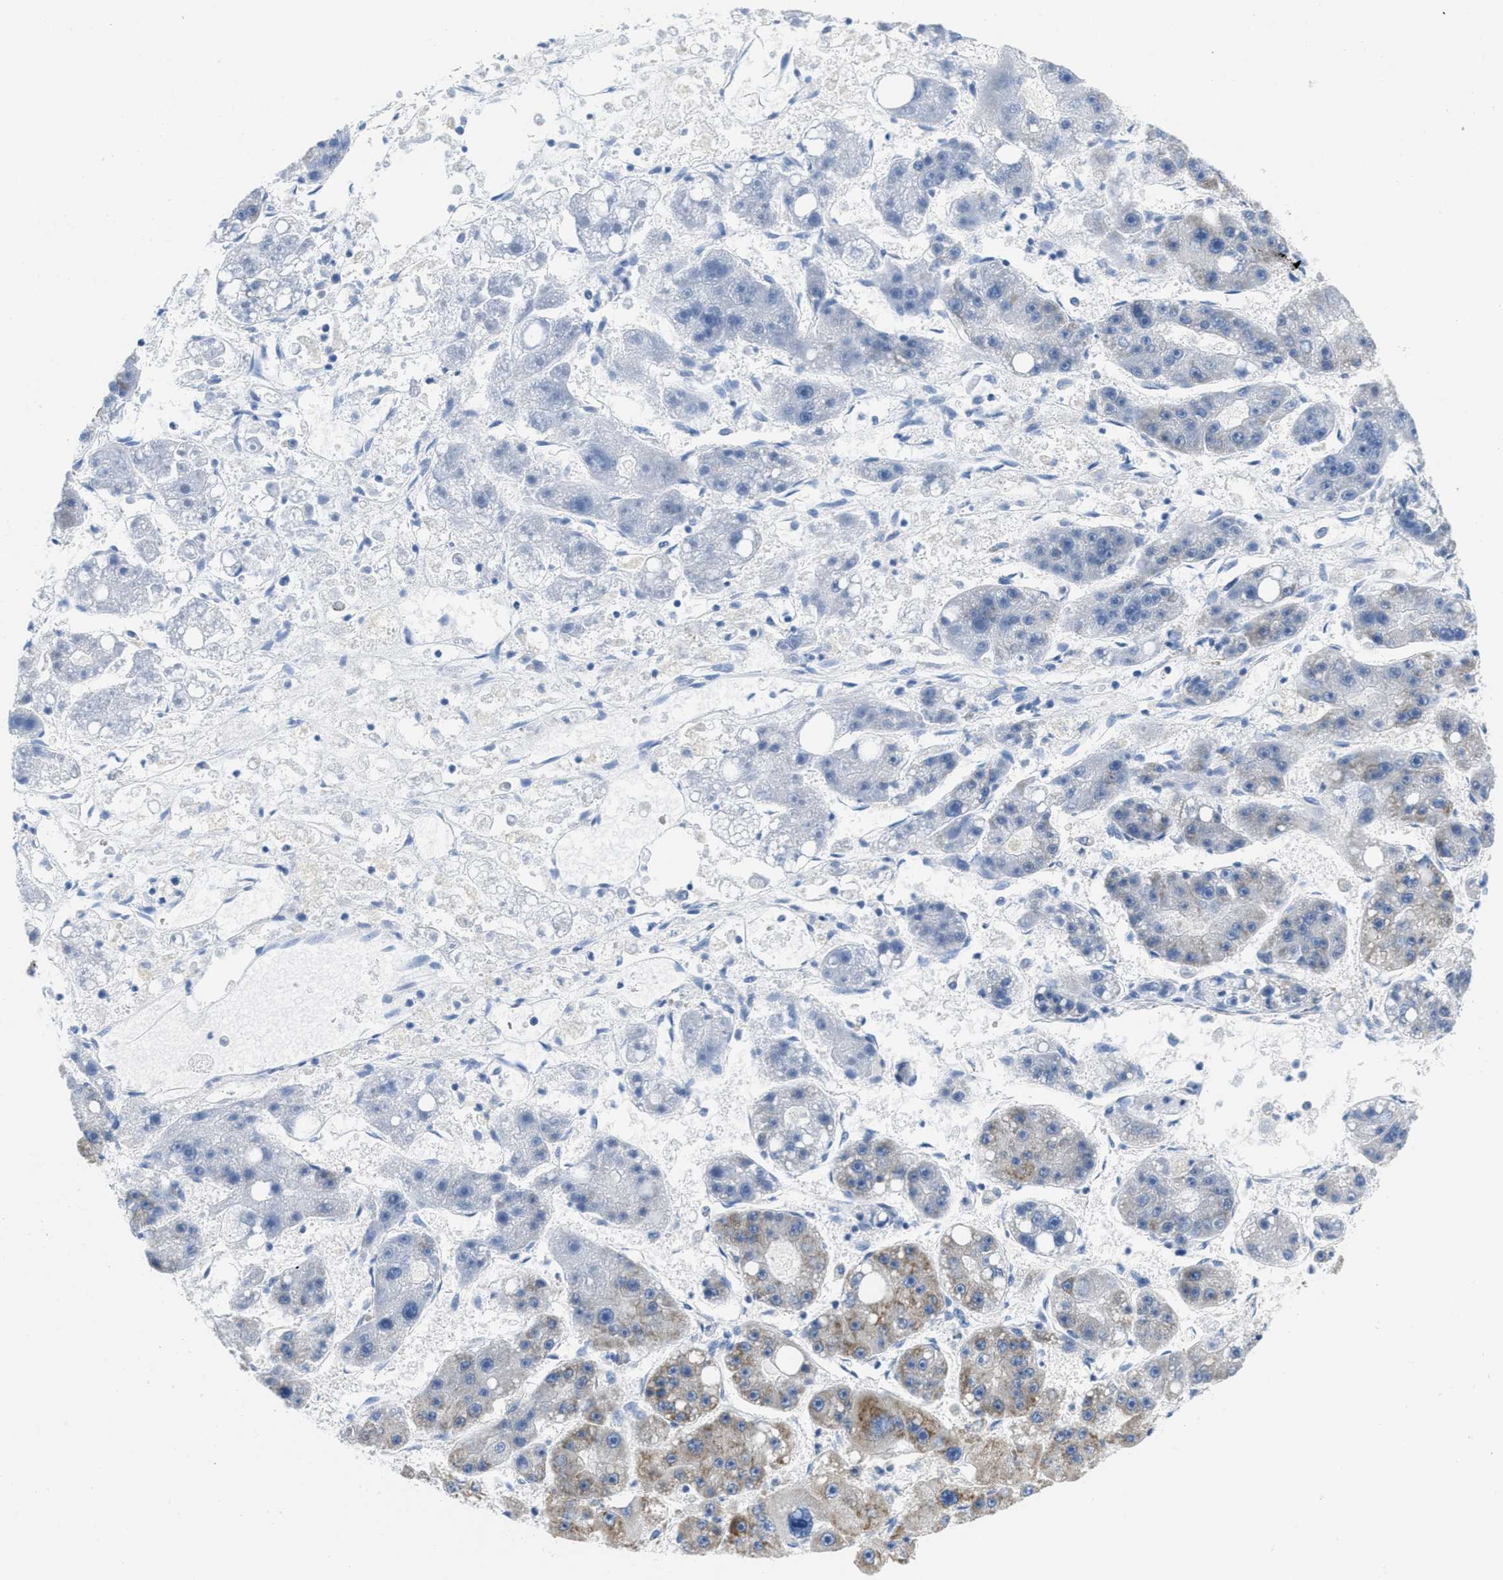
{"staining": {"intensity": "weak", "quantity": "25%-75%", "location": "cytoplasmic/membranous"}, "tissue": "liver cancer", "cell_type": "Tumor cells", "image_type": "cancer", "snomed": [{"axis": "morphology", "description": "Carcinoma, Hepatocellular, NOS"}, {"axis": "topography", "description": "Liver"}], "caption": "Immunohistochemistry (IHC) staining of liver hepatocellular carcinoma, which exhibits low levels of weak cytoplasmic/membranous expression in approximately 25%-75% of tumor cells indicating weak cytoplasmic/membranous protein staining. The staining was performed using DAB (3,3'-diaminobenzidine) (brown) for protein detection and nuclei were counterstained in hematoxylin (blue).", "gene": "PTDSS1", "patient": {"sex": "female", "age": 61}}